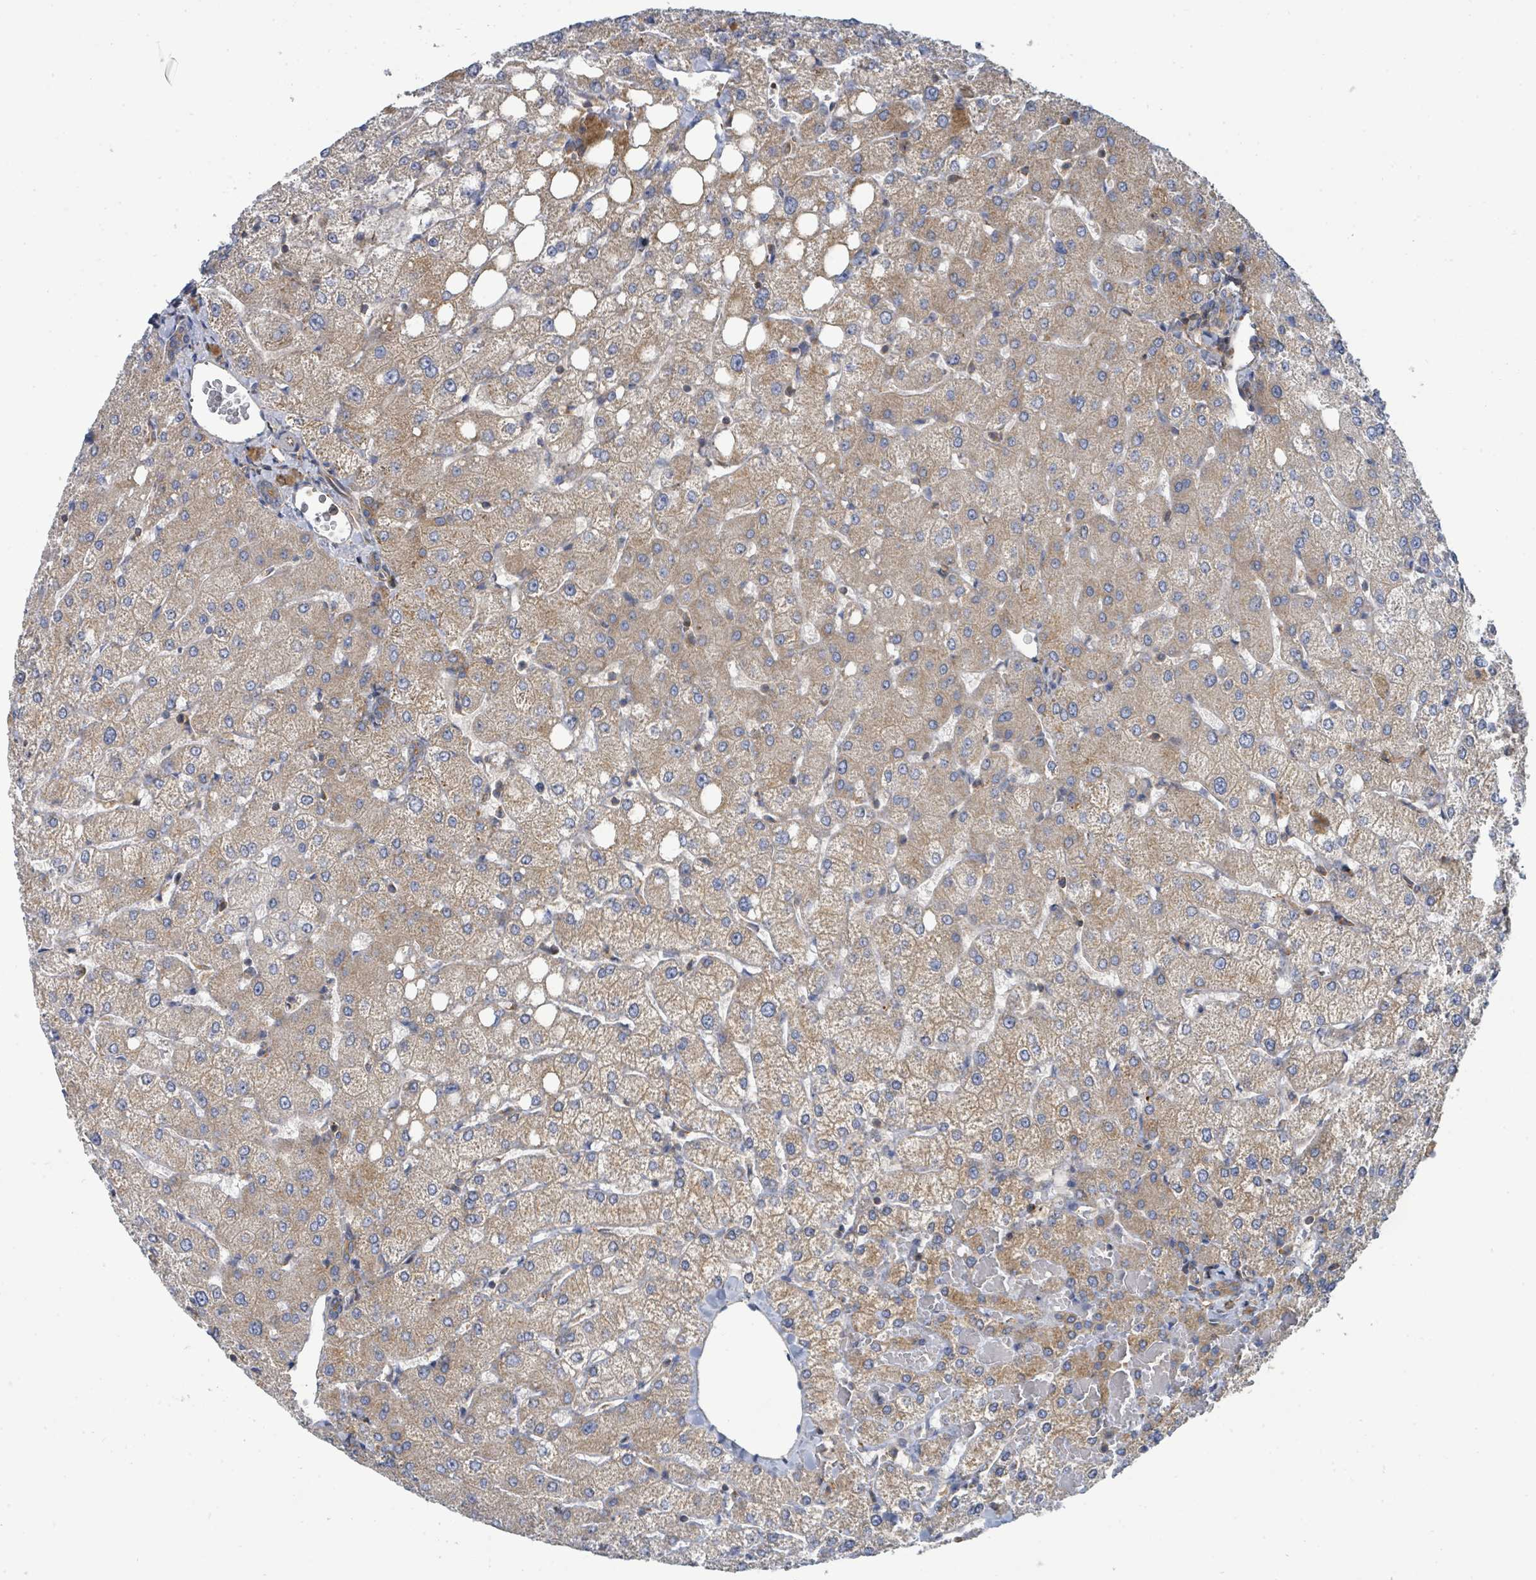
{"staining": {"intensity": "weak", "quantity": ">75%", "location": "cytoplasmic/membranous"}, "tissue": "liver", "cell_type": "Cholangiocytes", "image_type": "normal", "snomed": [{"axis": "morphology", "description": "Normal tissue, NOS"}, {"axis": "topography", "description": "Liver"}], "caption": "An image showing weak cytoplasmic/membranous staining in about >75% of cholangiocytes in benign liver, as visualized by brown immunohistochemical staining.", "gene": "BOLA2B", "patient": {"sex": "female", "age": 54}}